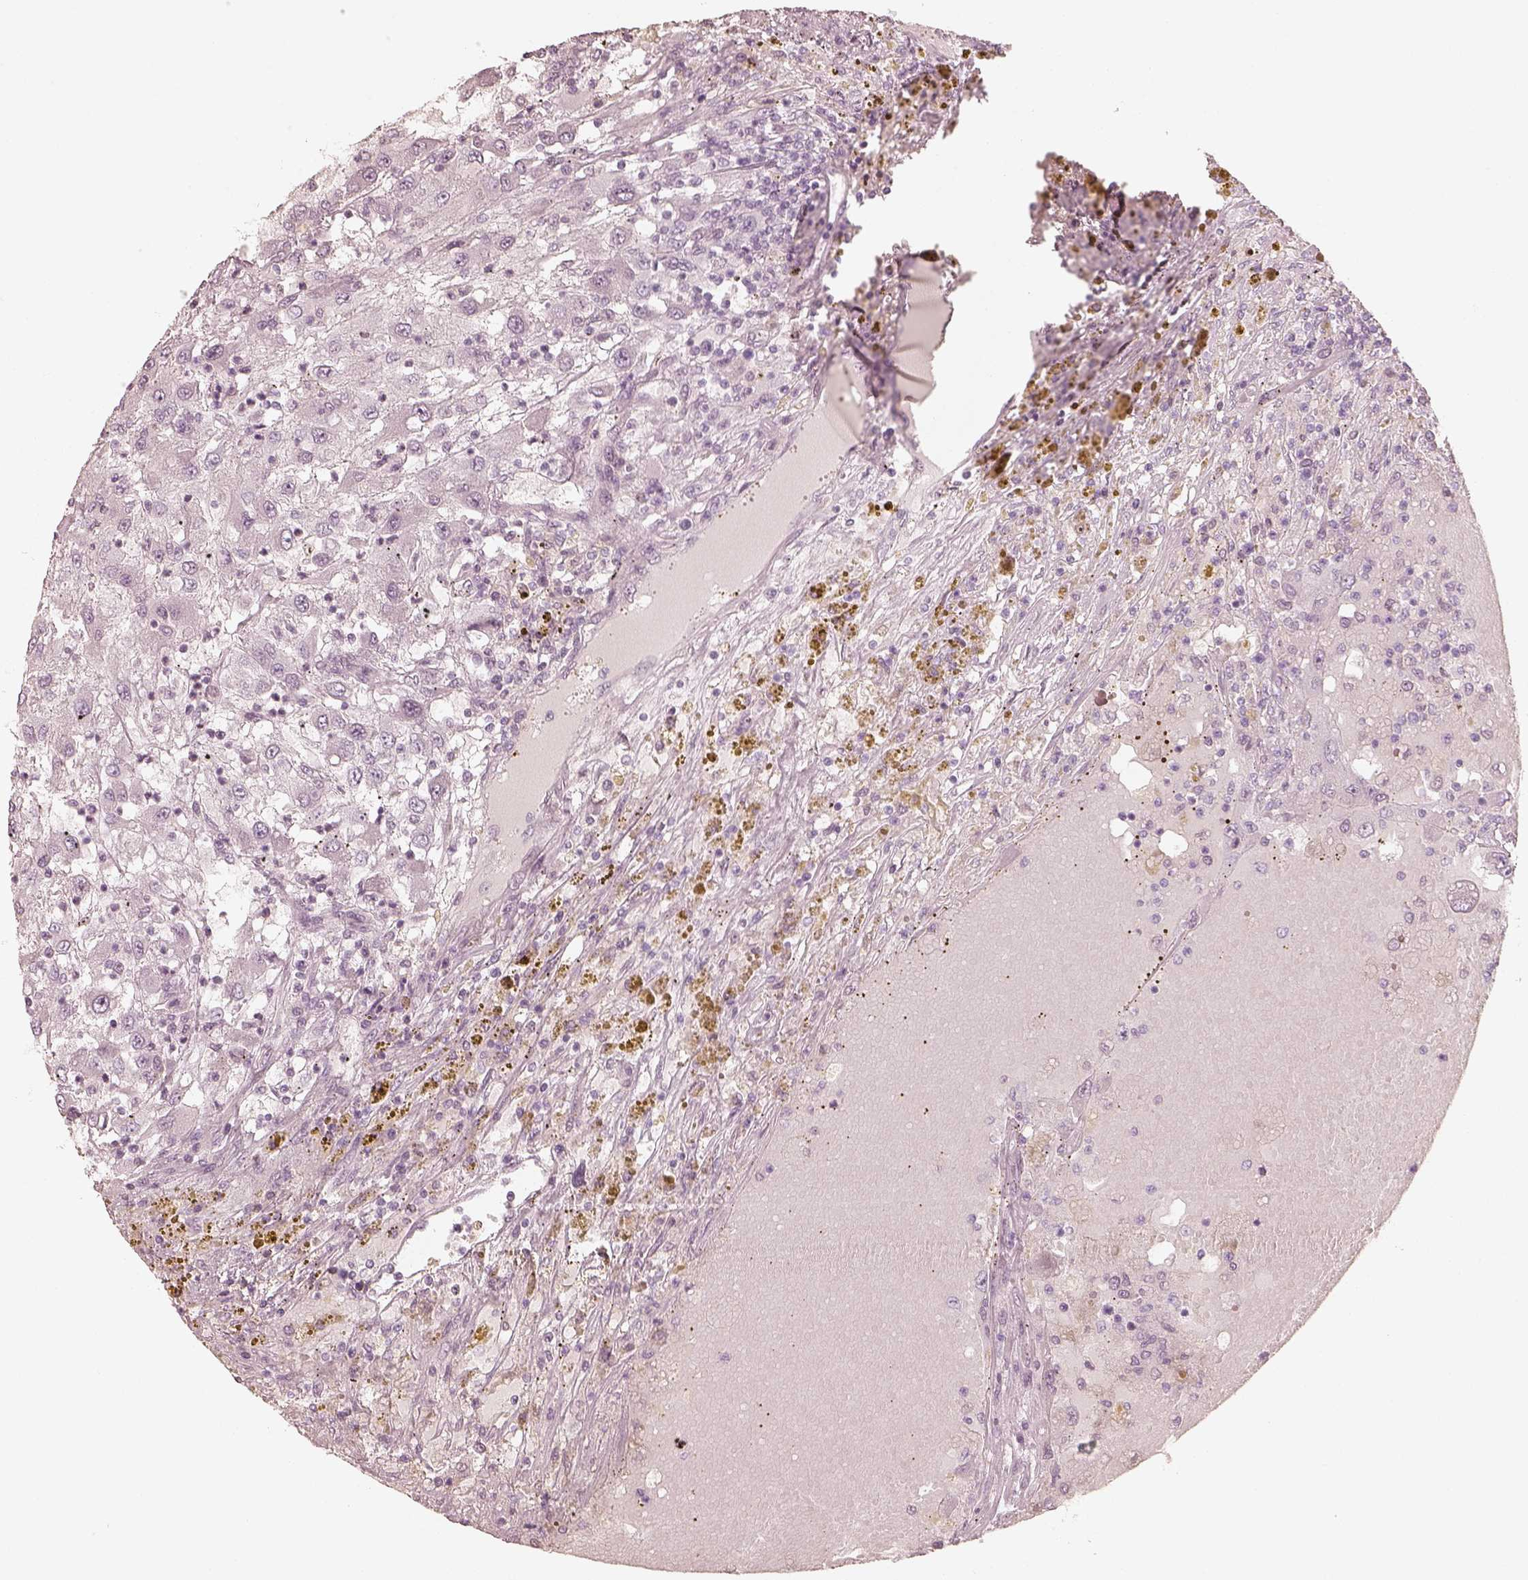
{"staining": {"intensity": "negative", "quantity": "none", "location": "none"}, "tissue": "renal cancer", "cell_type": "Tumor cells", "image_type": "cancer", "snomed": [{"axis": "morphology", "description": "Adenocarcinoma, NOS"}, {"axis": "topography", "description": "Kidney"}], "caption": "Tumor cells are negative for protein expression in human renal cancer (adenocarcinoma).", "gene": "KRT82", "patient": {"sex": "female", "age": 67}}